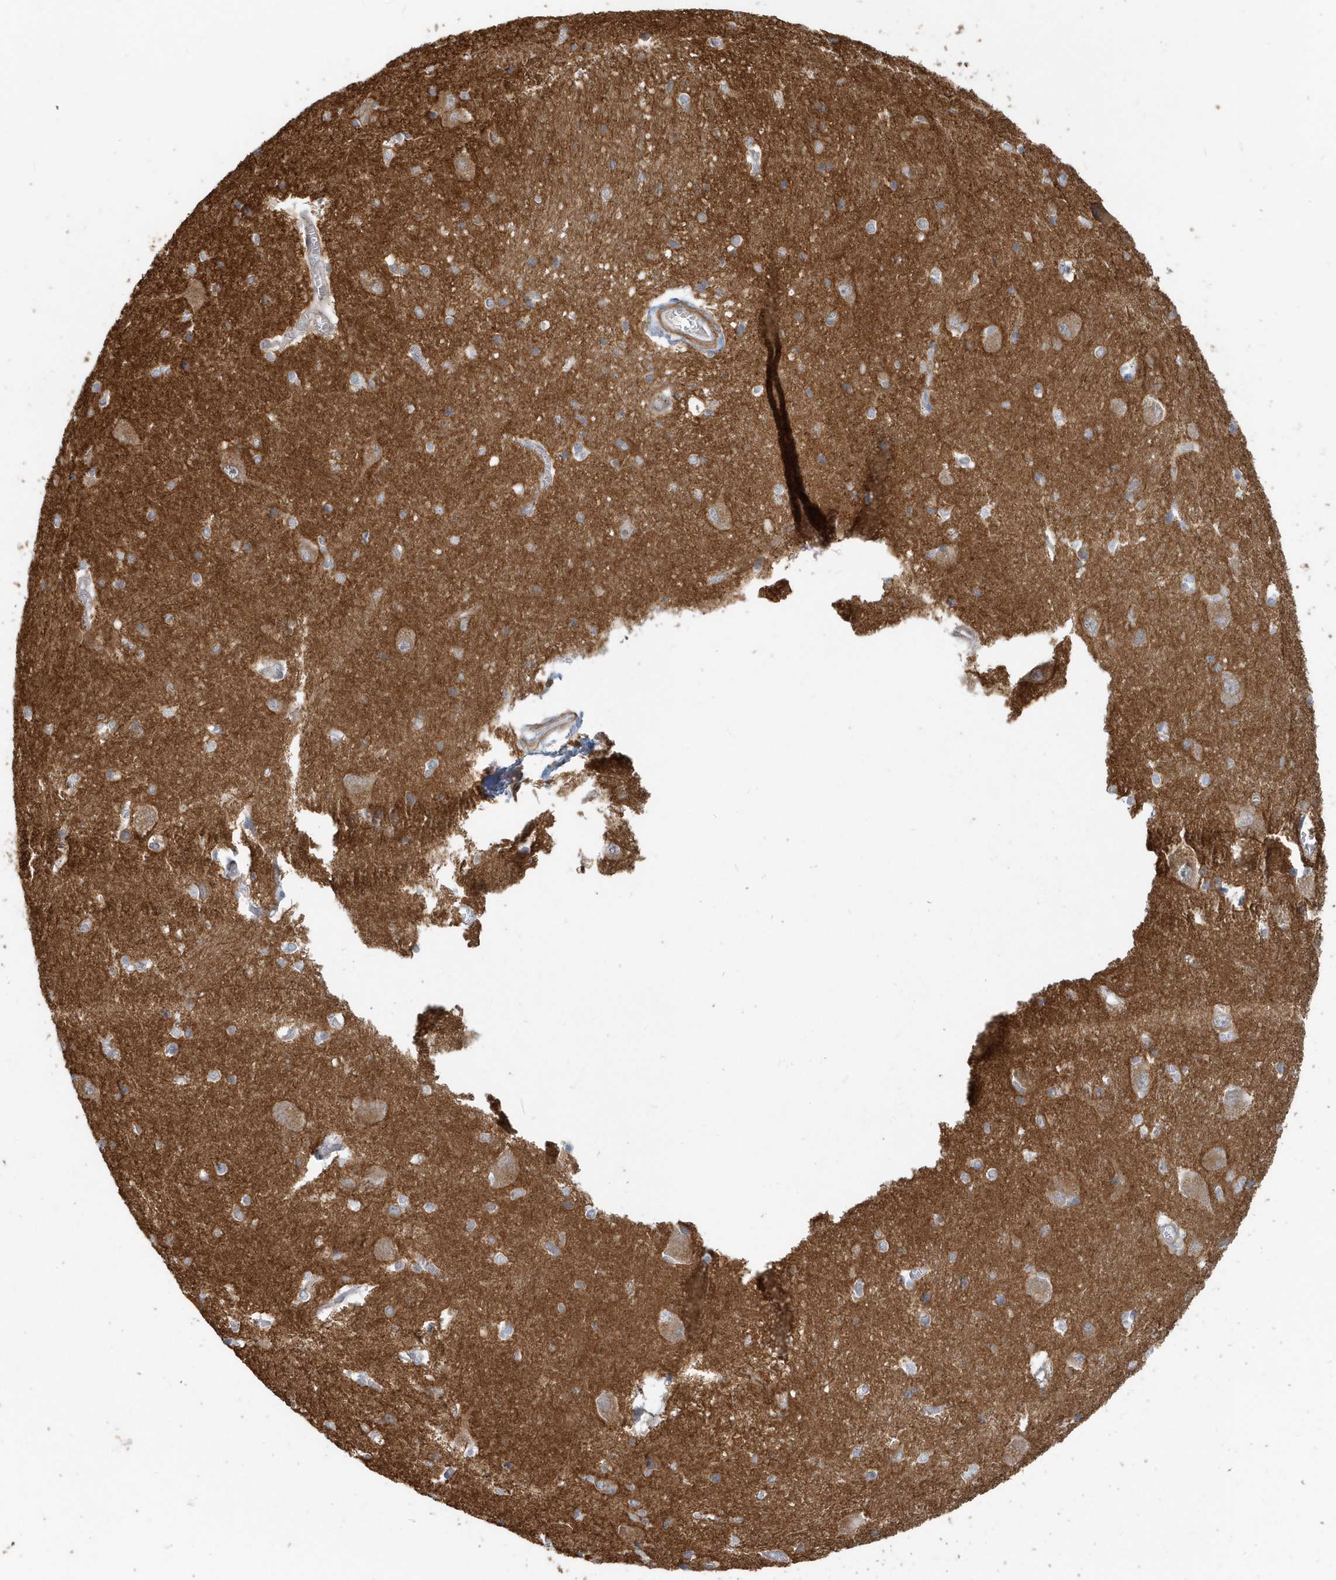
{"staining": {"intensity": "negative", "quantity": "none", "location": "none"}, "tissue": "caudate", "cell_type": "Glial cells", "image_type": "normal", "snomed": [{"axis": "morphology", "description": "Normal tissue, NOS"}, {"axis": "topography", "description": "Lateral ventricle wall"}], "caption": "The immunohistochemistry histopathology image has no significant positivity in glial cells of caudate.", "gene": "NAPB", "patient": {"sex": "male", "age": 37}}